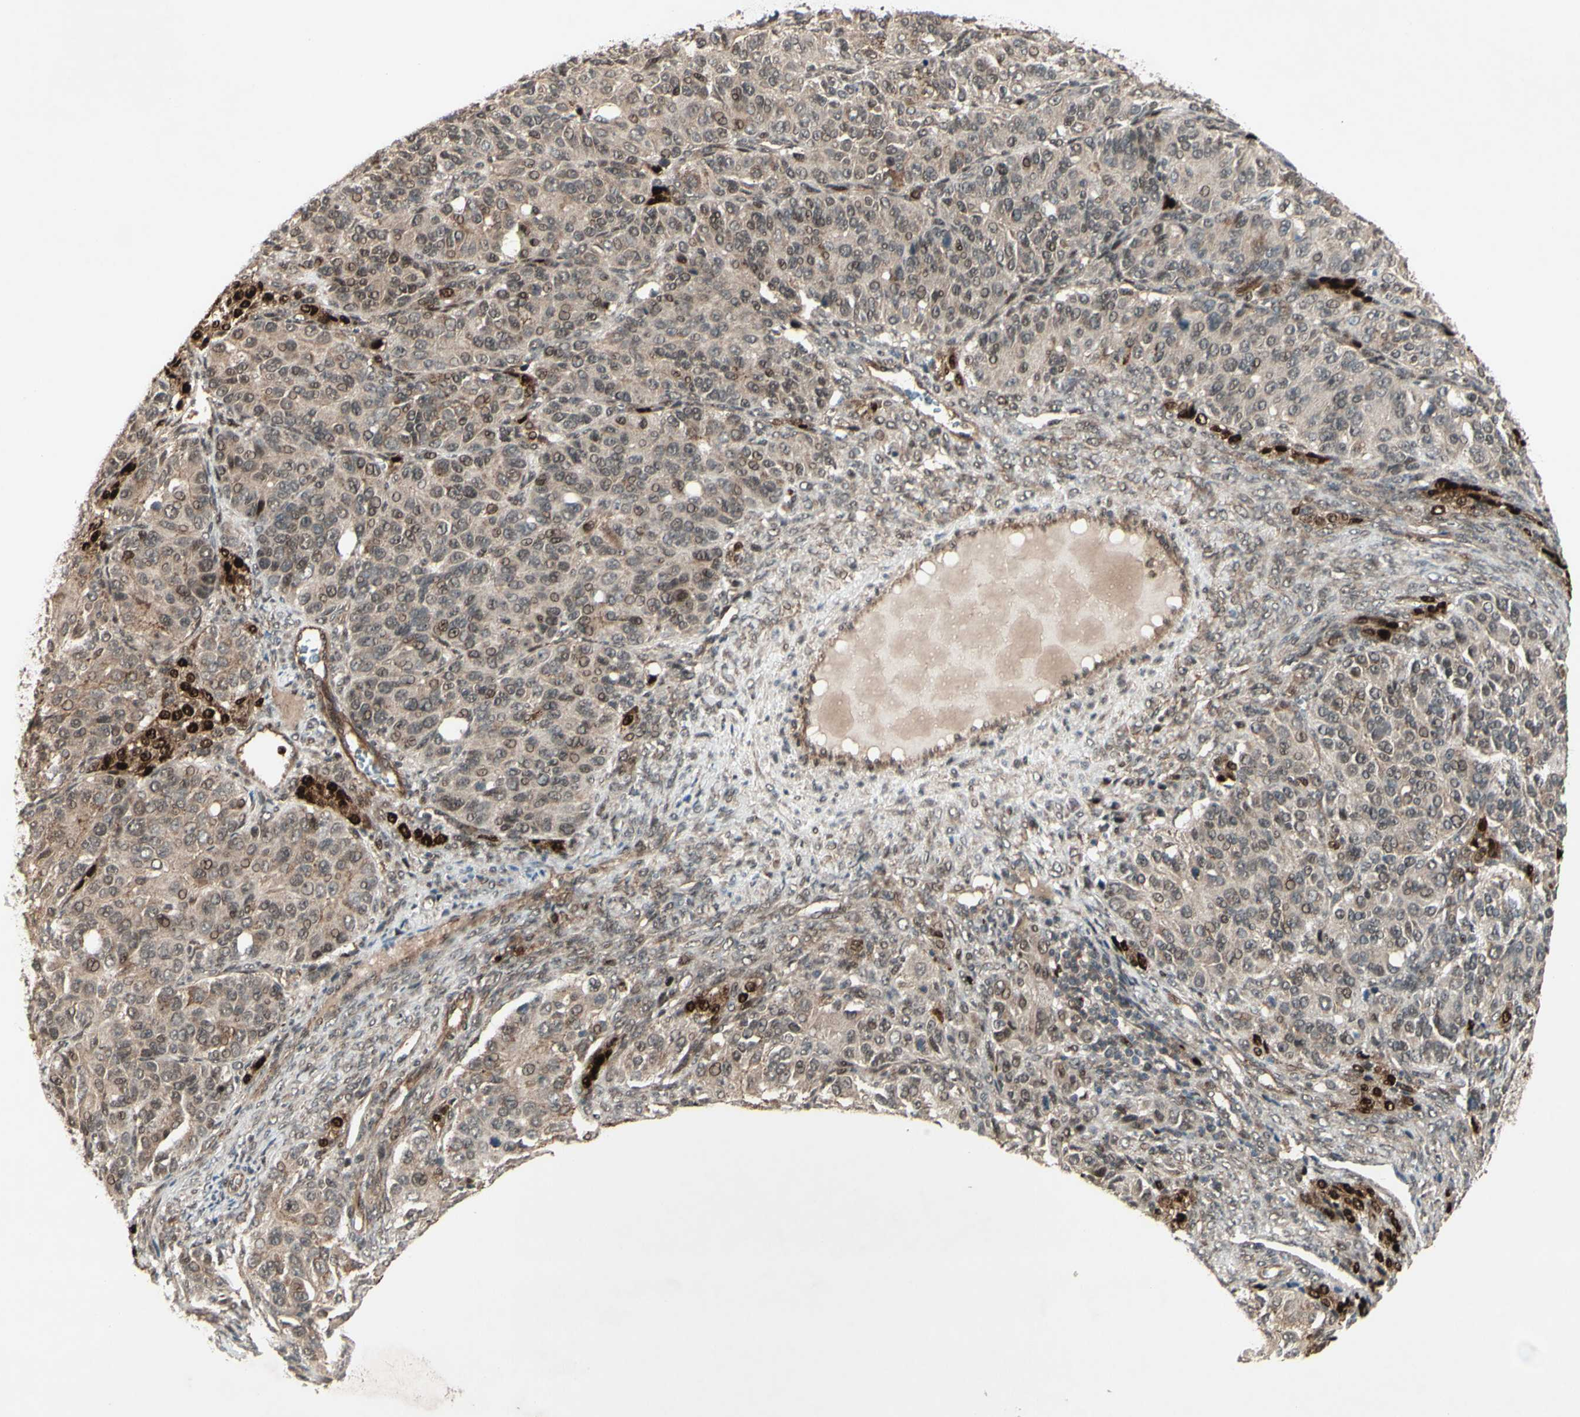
{"staining": {"intensity": "moderate", "quantity": ">75%", "location": "cytoplasmic/membranous,nuclear"}, "tissue": "ovarian cancer", "cell_type": "Tumor cells", "image_type": "cancer", "snomed": [{"axis": "morphology", "description": "Carcinoma, endometroid"}, {"axis": "topography", "description": "Ovary"}], "caption": "Protein expression analysis of endometroid carcinoma (ovarian) exhibits moderate cytoplasmic/membranous and nuclear staining in approximately >75% of tumor cells.", "gene": "MLF2", "patient": {"sex": "female", "age": 51}}